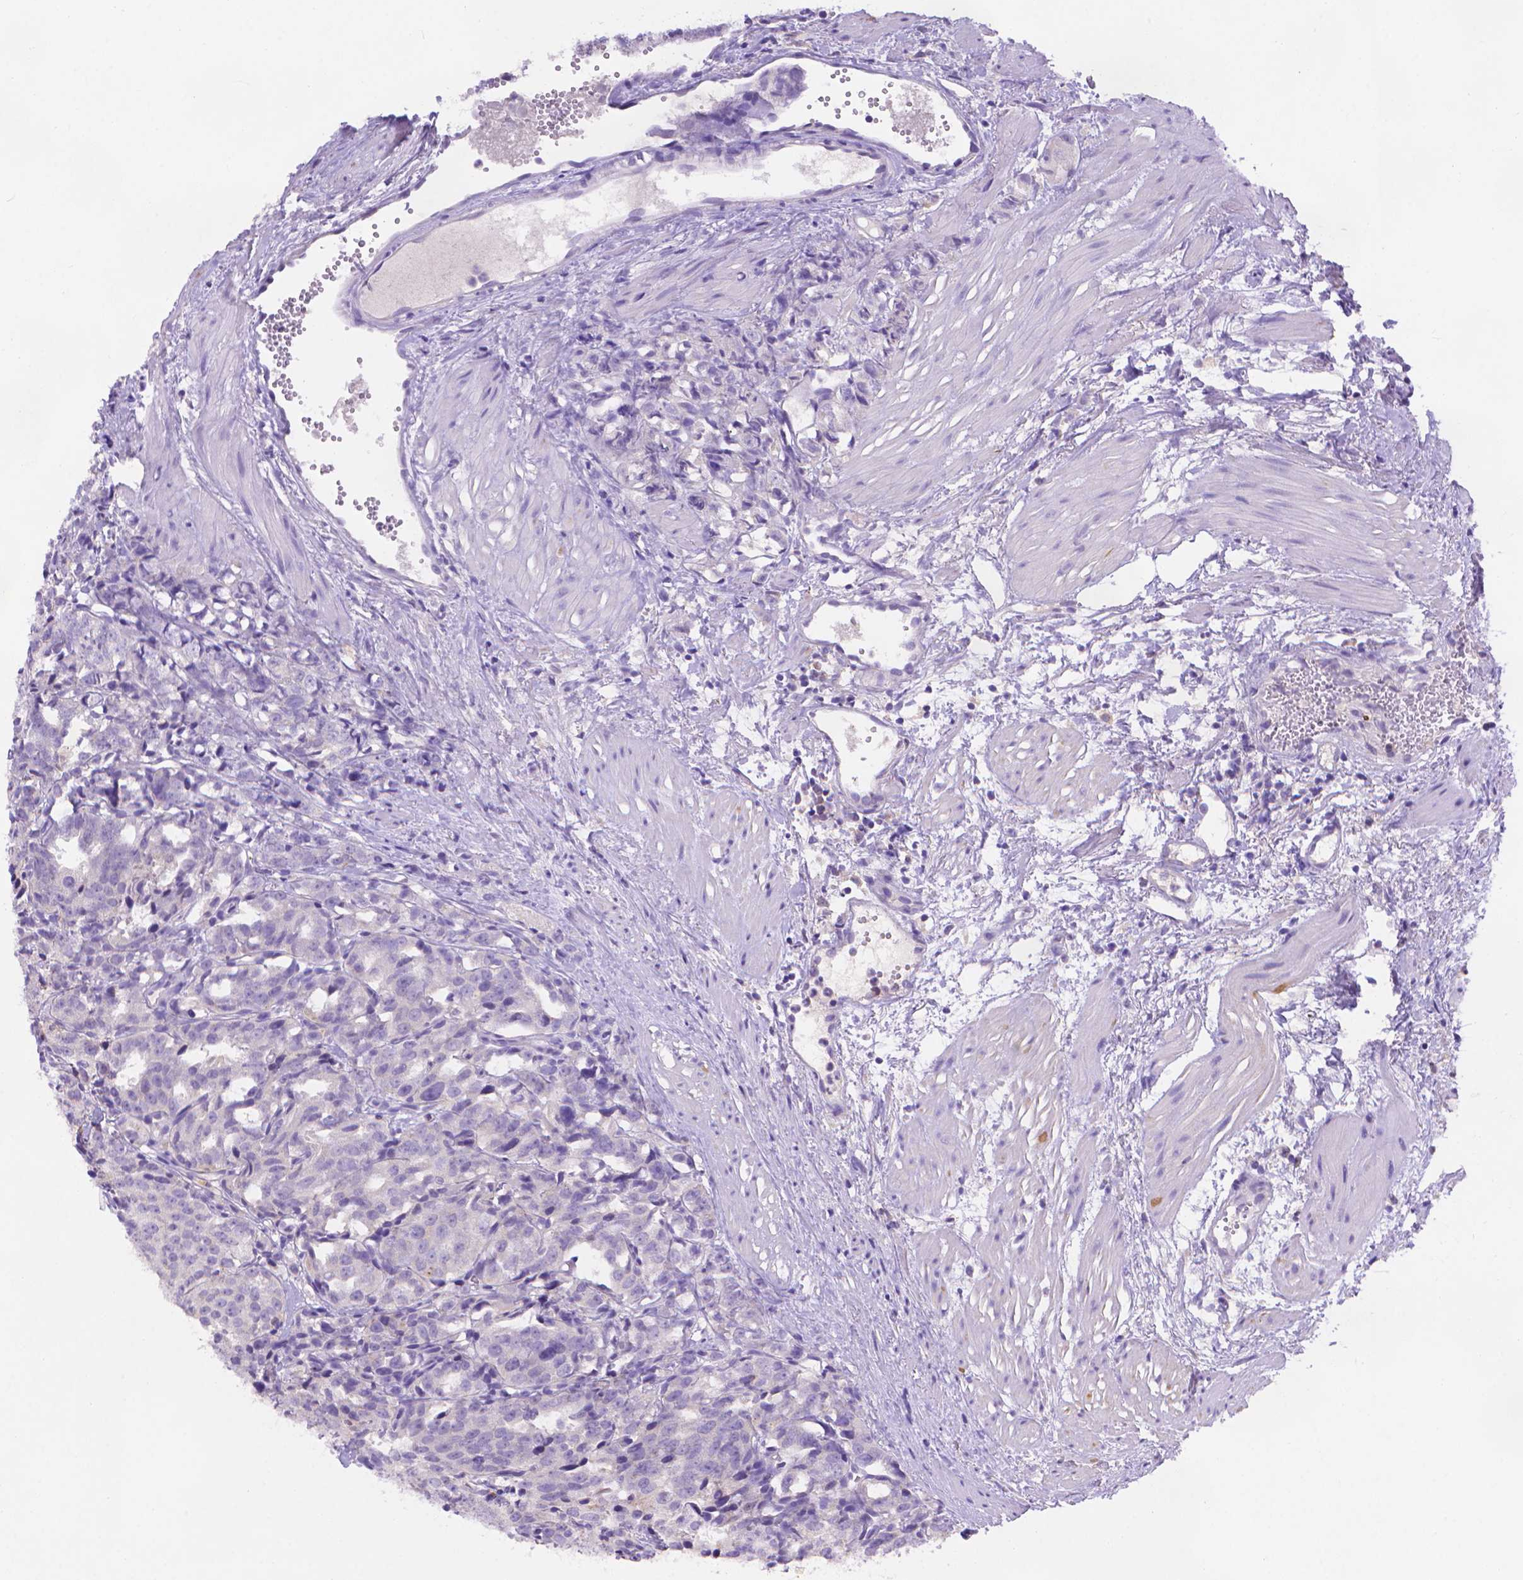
{"staining": {"intensity": "negative", "quantity": "none", "location": "none"}, "tissue": "prostate cancer", "cell_type": "Tumor cells", "image_type": "cancer", "snomed": [{"axis": "morphology", "description": "Adenocarcinoma, High grade"}, {"axis": "topography", "description": "Prostate"}], "caption": "IHC image of neoplastic tissue: human prostate cancer (high-grade adenocarcinoma) stained with DAB demonstrates no significant protein expression in tumor cells.", "gene": "FGD2", "patient": {"sex": "male", "age": 53}}